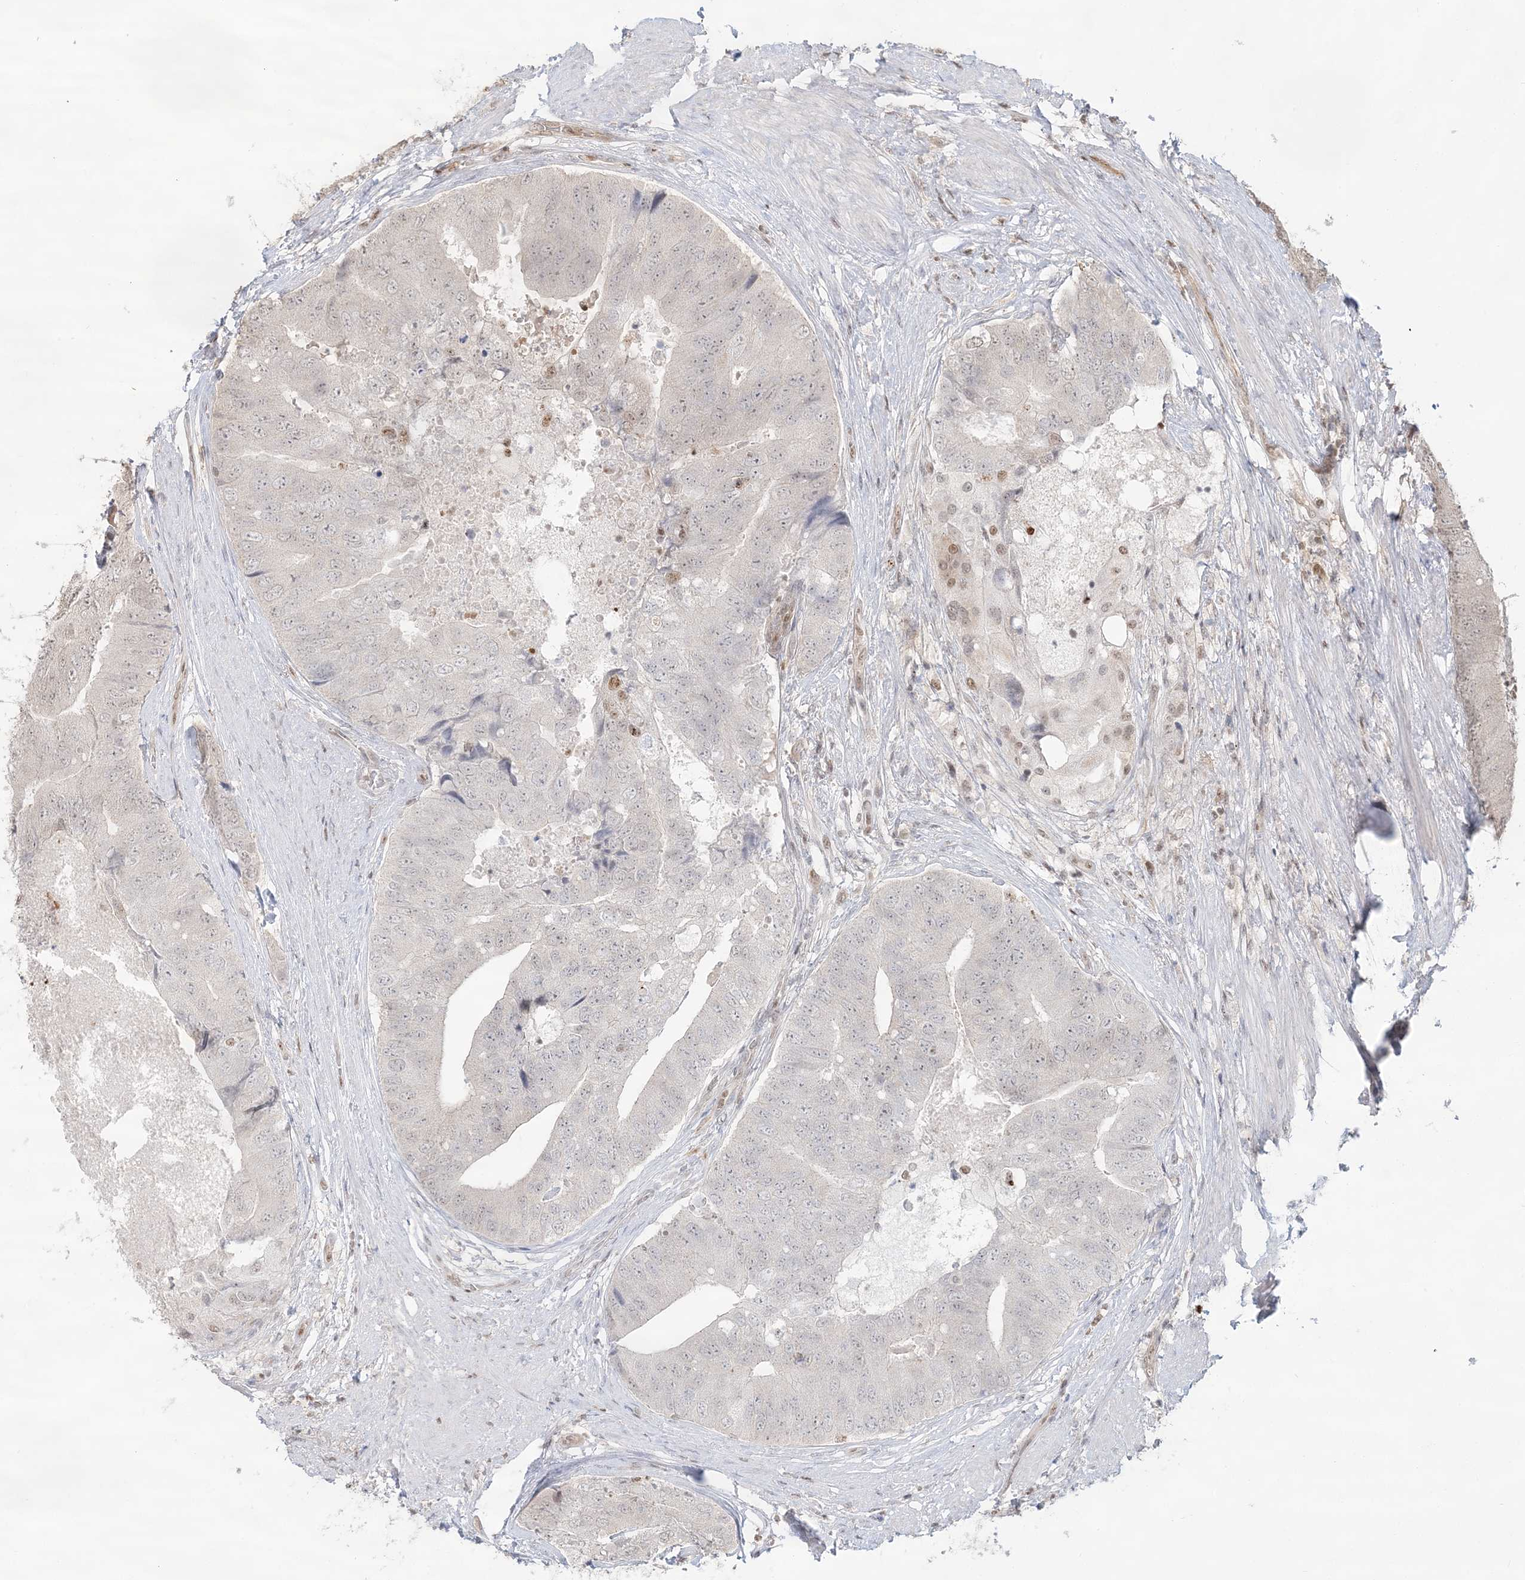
{"staining": {"intensity": "weak", "quantity": "<25%", "location": "nuclear"}, "tissue": "prostate cancer", "cell_type": "Tumor cells", "image_type": "cancer", "snomed": [{"axis": "morphology", "description": "Adenocarcinoma, High grade"}, {"axis": "topography", "description": "Prostate"}], "caption": "Micrograph shows no protein staining in tumor cells of prostate adenocarcinoma (high-grade) tissue.", "gene": "SUMO2", "patient": {"sex": "male", "age": 70}}